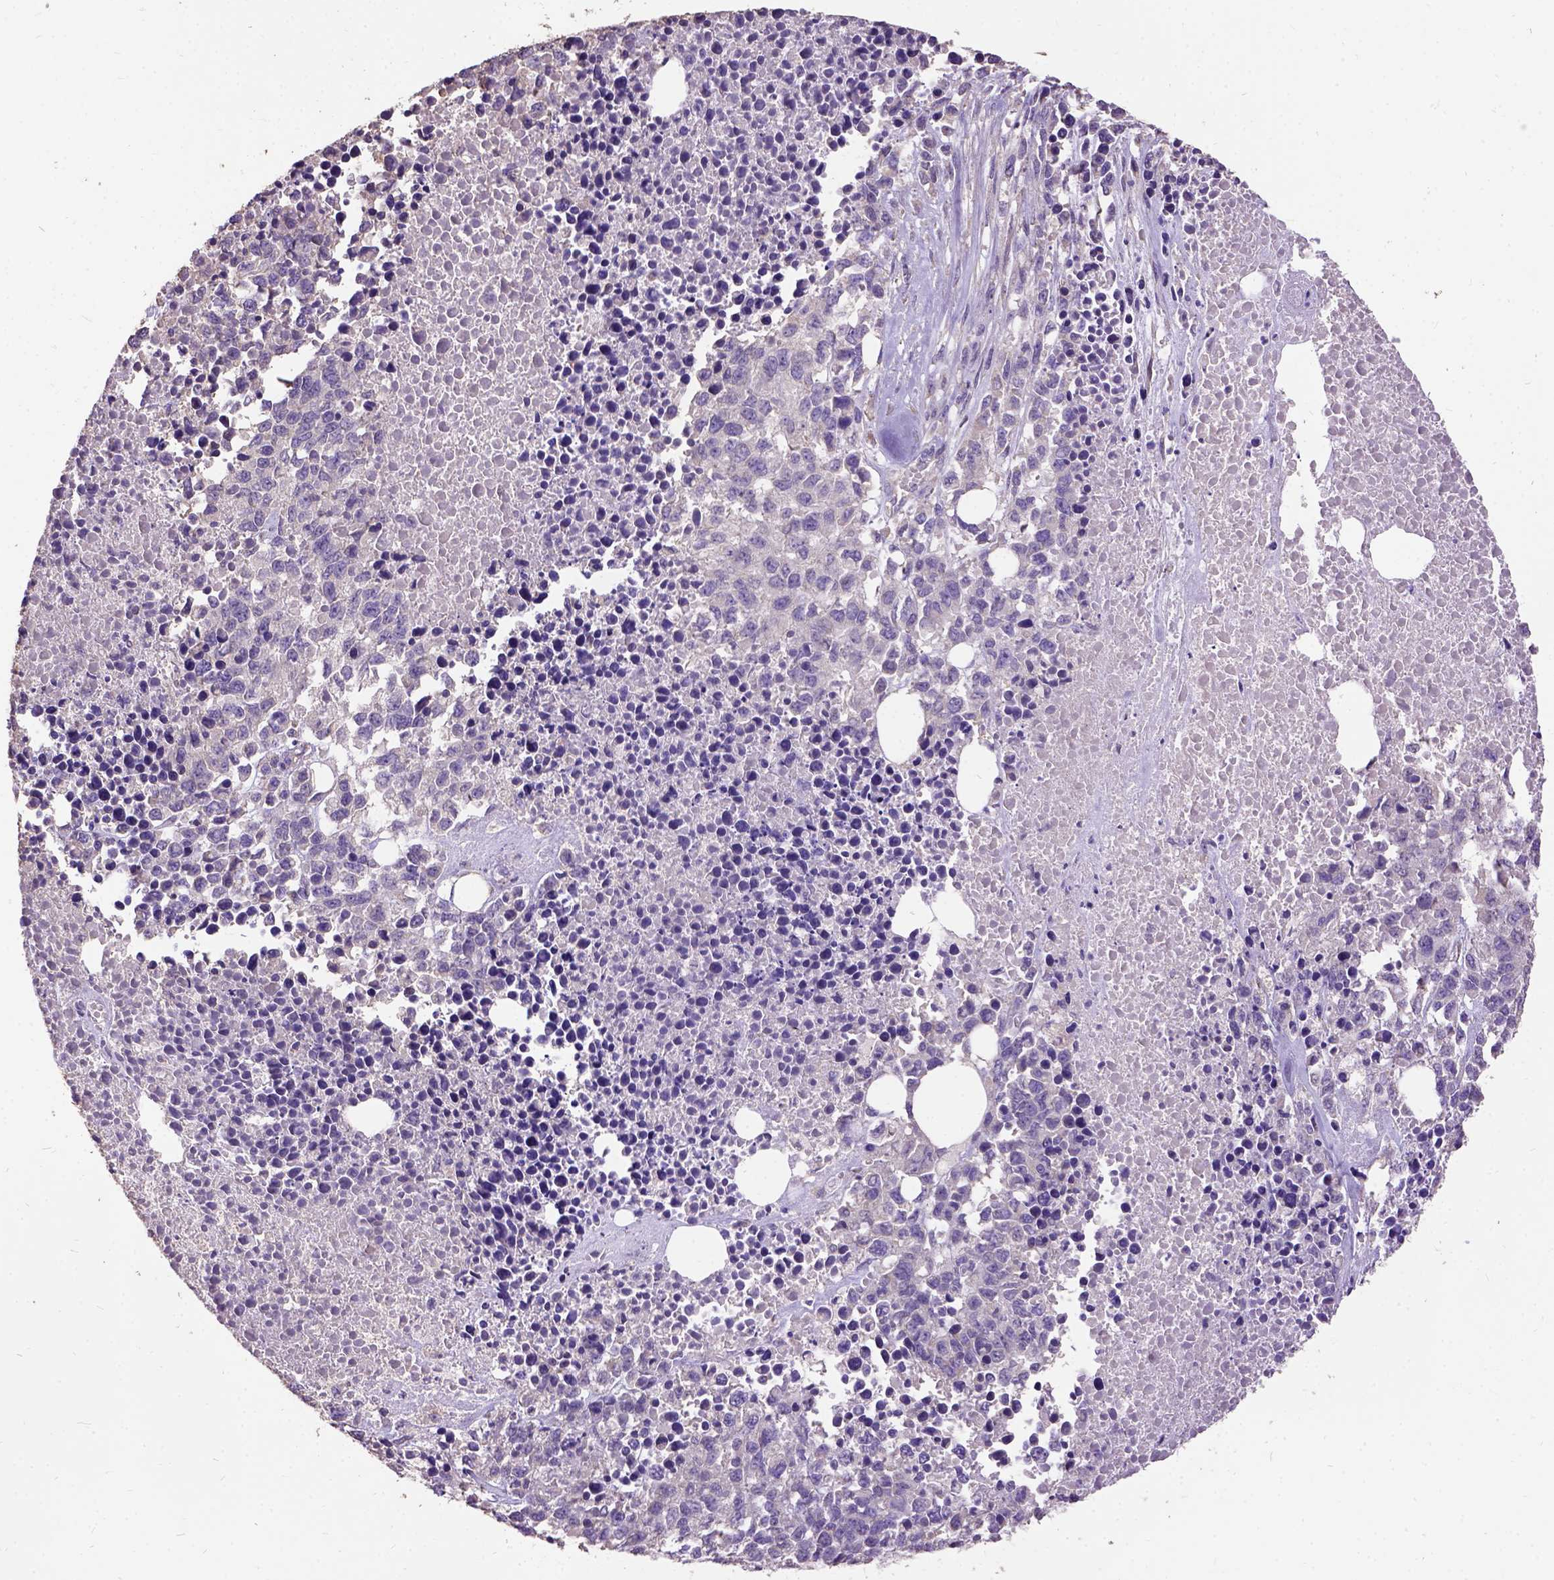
{"staining": {"intensity": "negative", "quantity": "none", "location": "none"}, "tissue": "melanoma", "cell_type": "Tumor cells", "image_type": "cancer", "snomed": [{"axis": "morphology", "description": "Malignant melanoma, Metastatic site"}, {"axis": "topography", "description": "Skin"}], "caption": "Melanoma was stained to show a protein in brown. There is no significant expression in tumor cells.", "gene": "DQX1", "patient": {"sex": "male", "age": 84}}